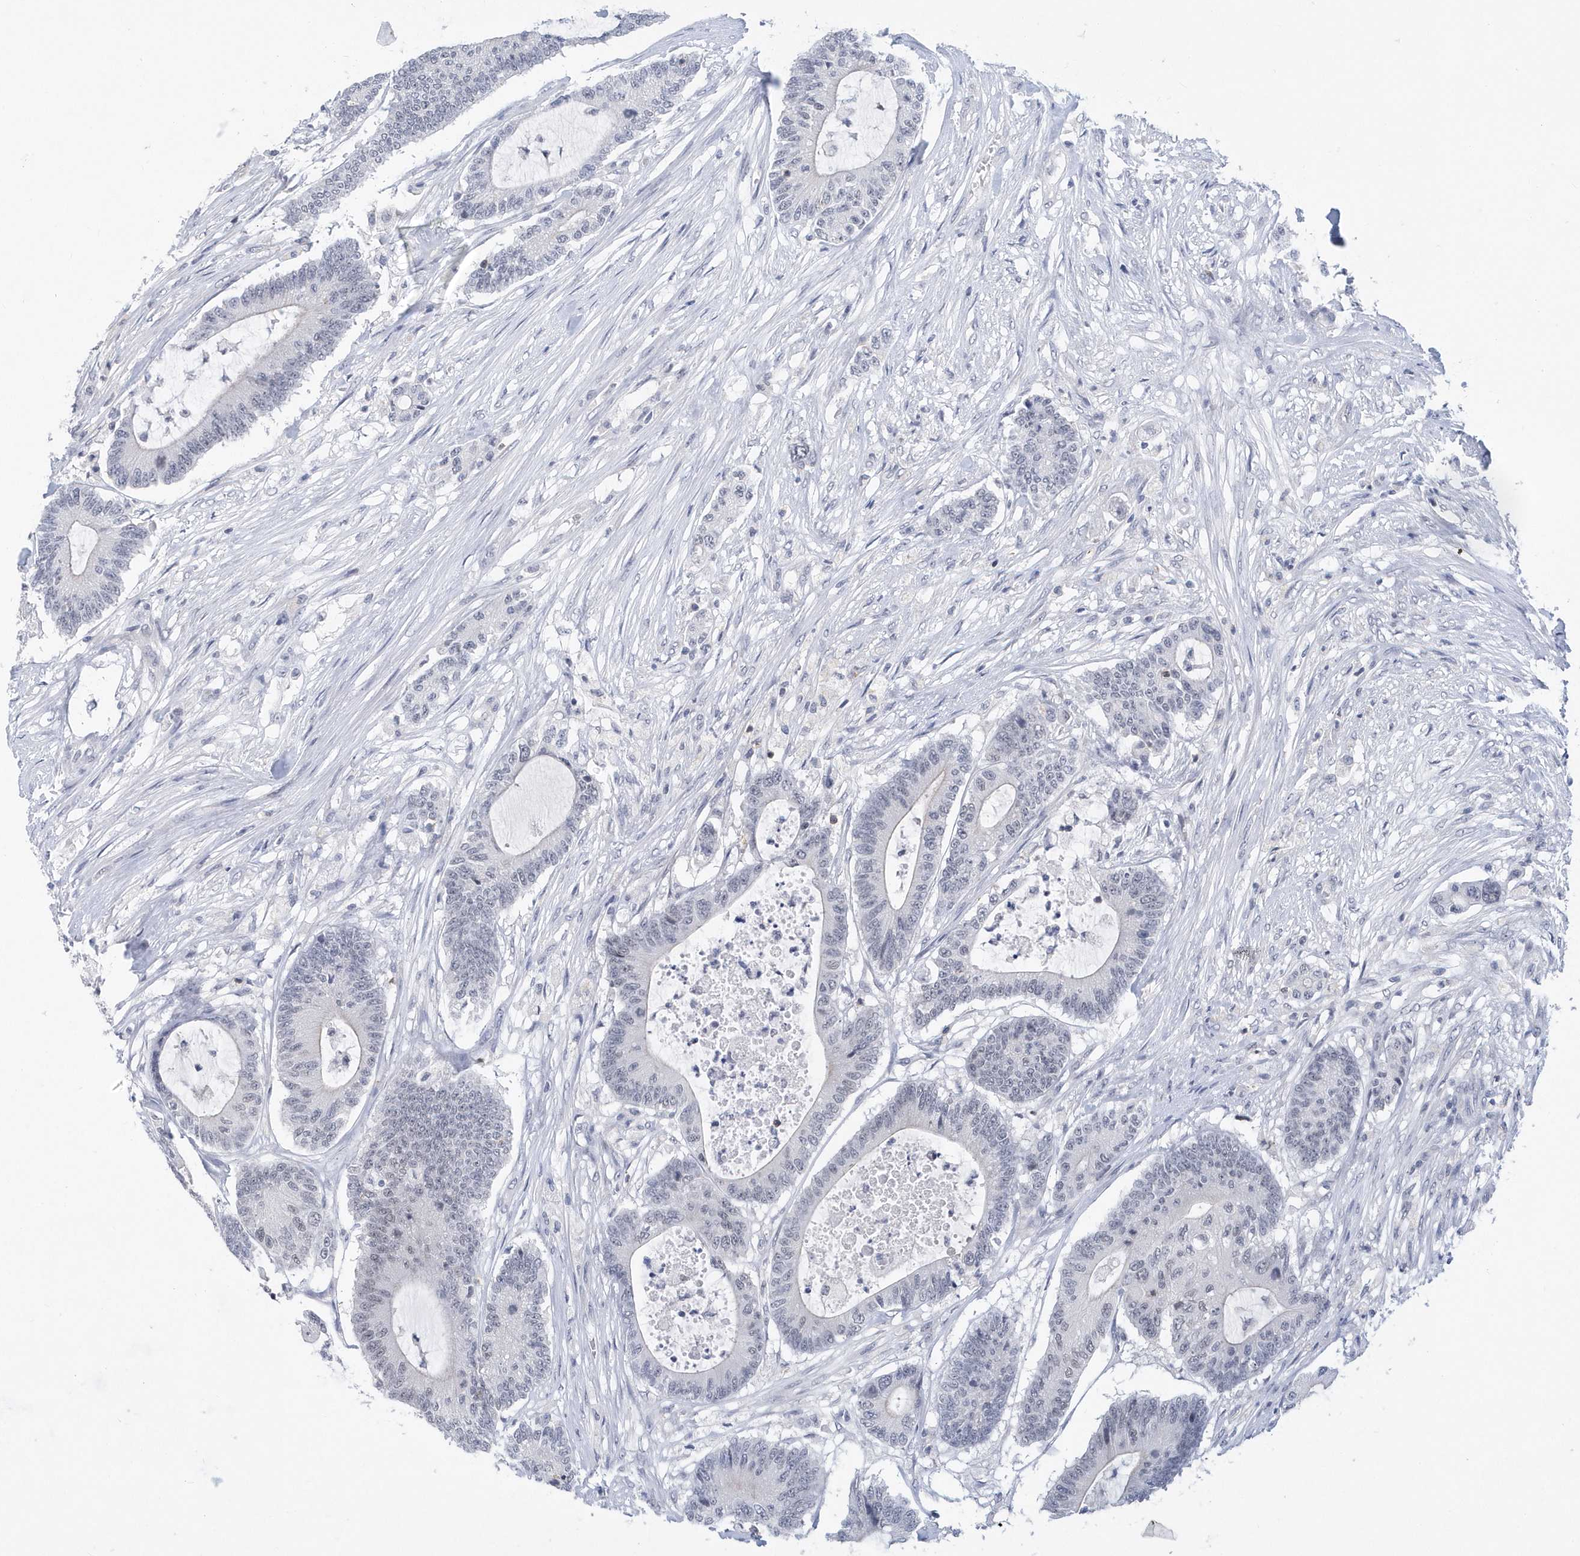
{"staining": {"intensity": "negative", "quantity": "none", "location": "none"}, "tissue": "colorectal cancer", "cell_type": "Tumor cells", "image_type": "cancer", "snomed": [{"axis": "morphology", "description": "Adenocarcinoma, NOS"}, {"axis": "topography", "description": "Colon"}], "caption": "Immunohistochemistry micrograph of colorectal adenocarcinoma stained for a protein (brown), which reveals no expression in tumor cells. The staining was performed using DAB (3,3'-diaminobenzidine) to visualize the protein expression in brown, while the nuclei were stained in blue with hematoxylin (Magnification: 20x).", "gene": "SRGAP3", "patient": {"sex": "female", "age": 84}}